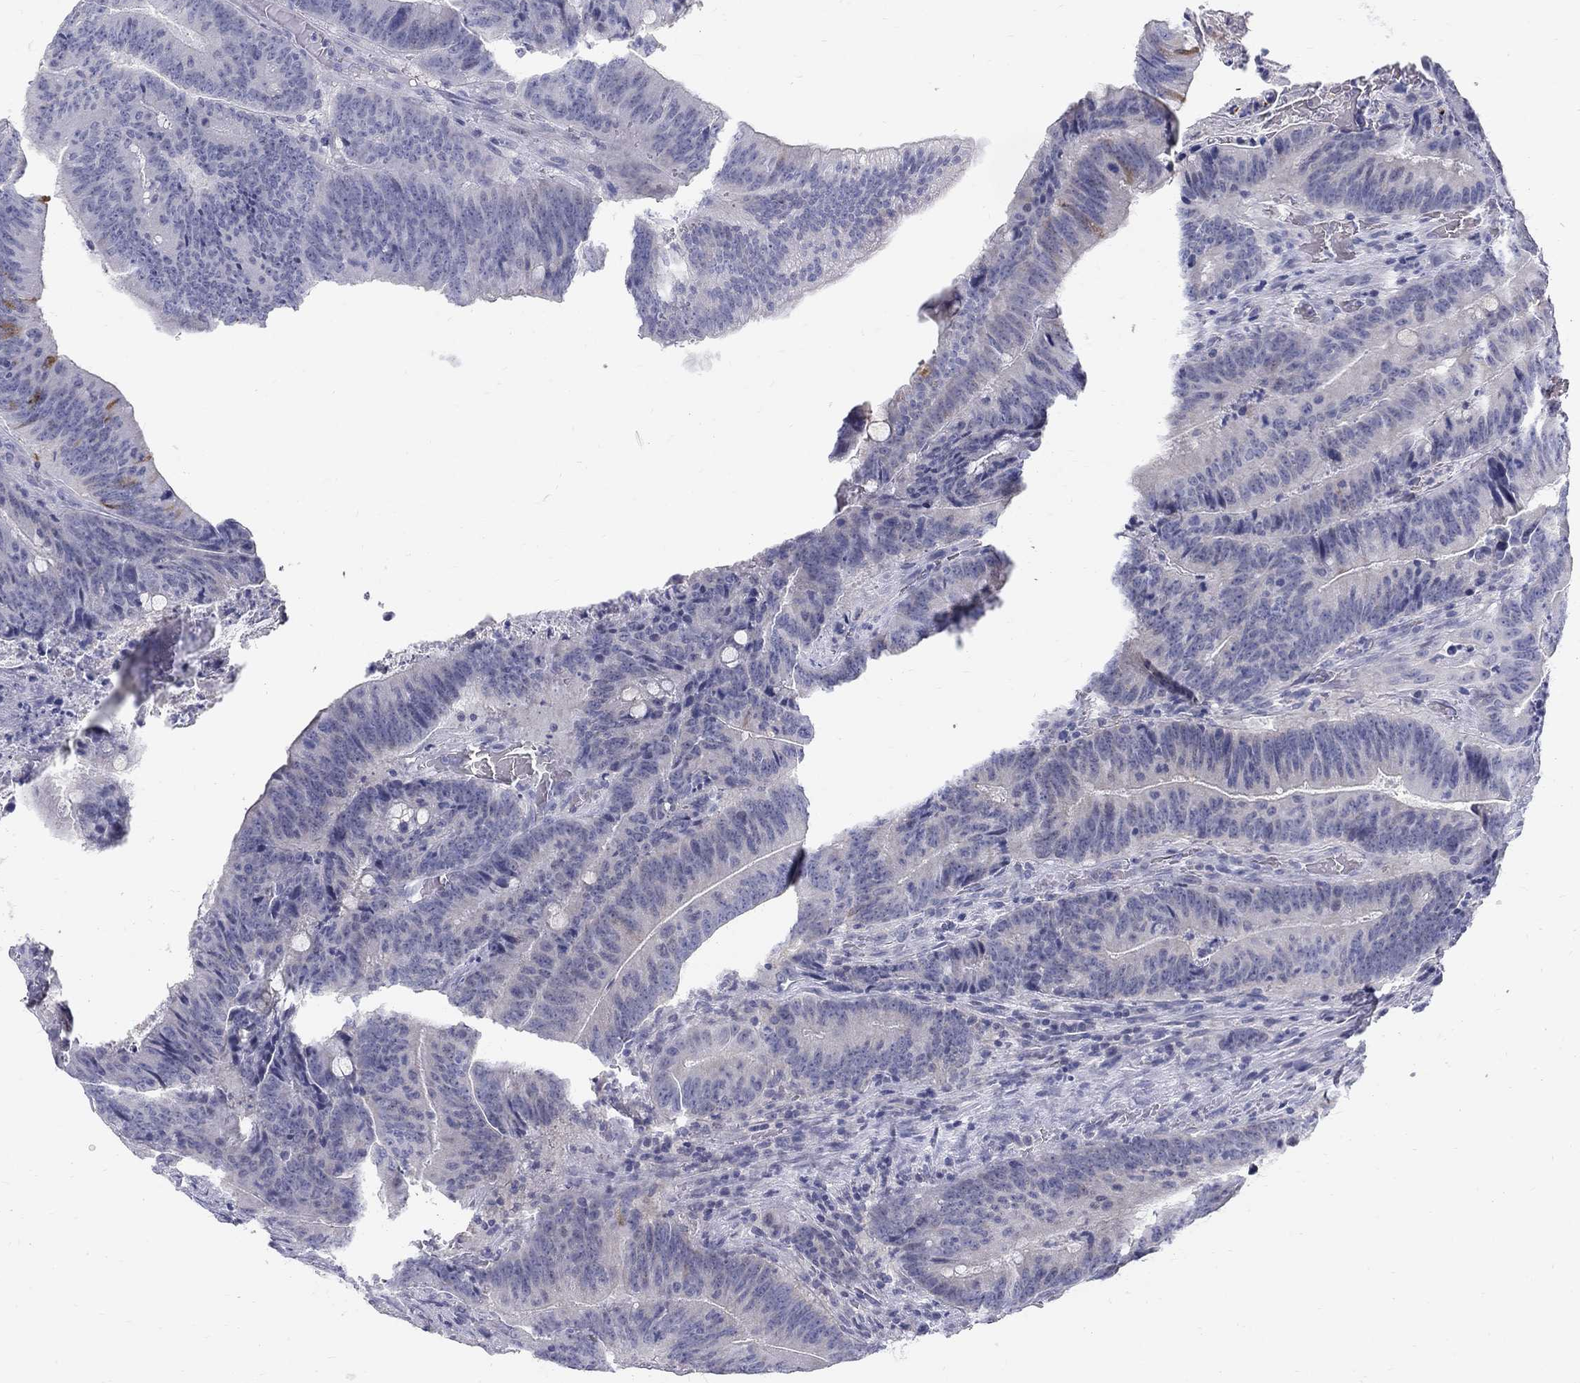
{"staining": {"intensity": "negative", "quantity": "none", "location": "none"}, "tissue": "colorectal cancer", "cell_type": "Tumor cells", "image_type": "cancer", "snomed": [{"axis": "morphology", "description": "Adenocarcinoma, NOS"}, {"axis": "topography", "description": "Colon"}], "caption": "DAB immunohistochemical staining of human colorectal adenocarcinoma reveals no significant staining in tumor cells.", "gene": "MAGEB6", "patient": {"sex": "female", "age": 87}}